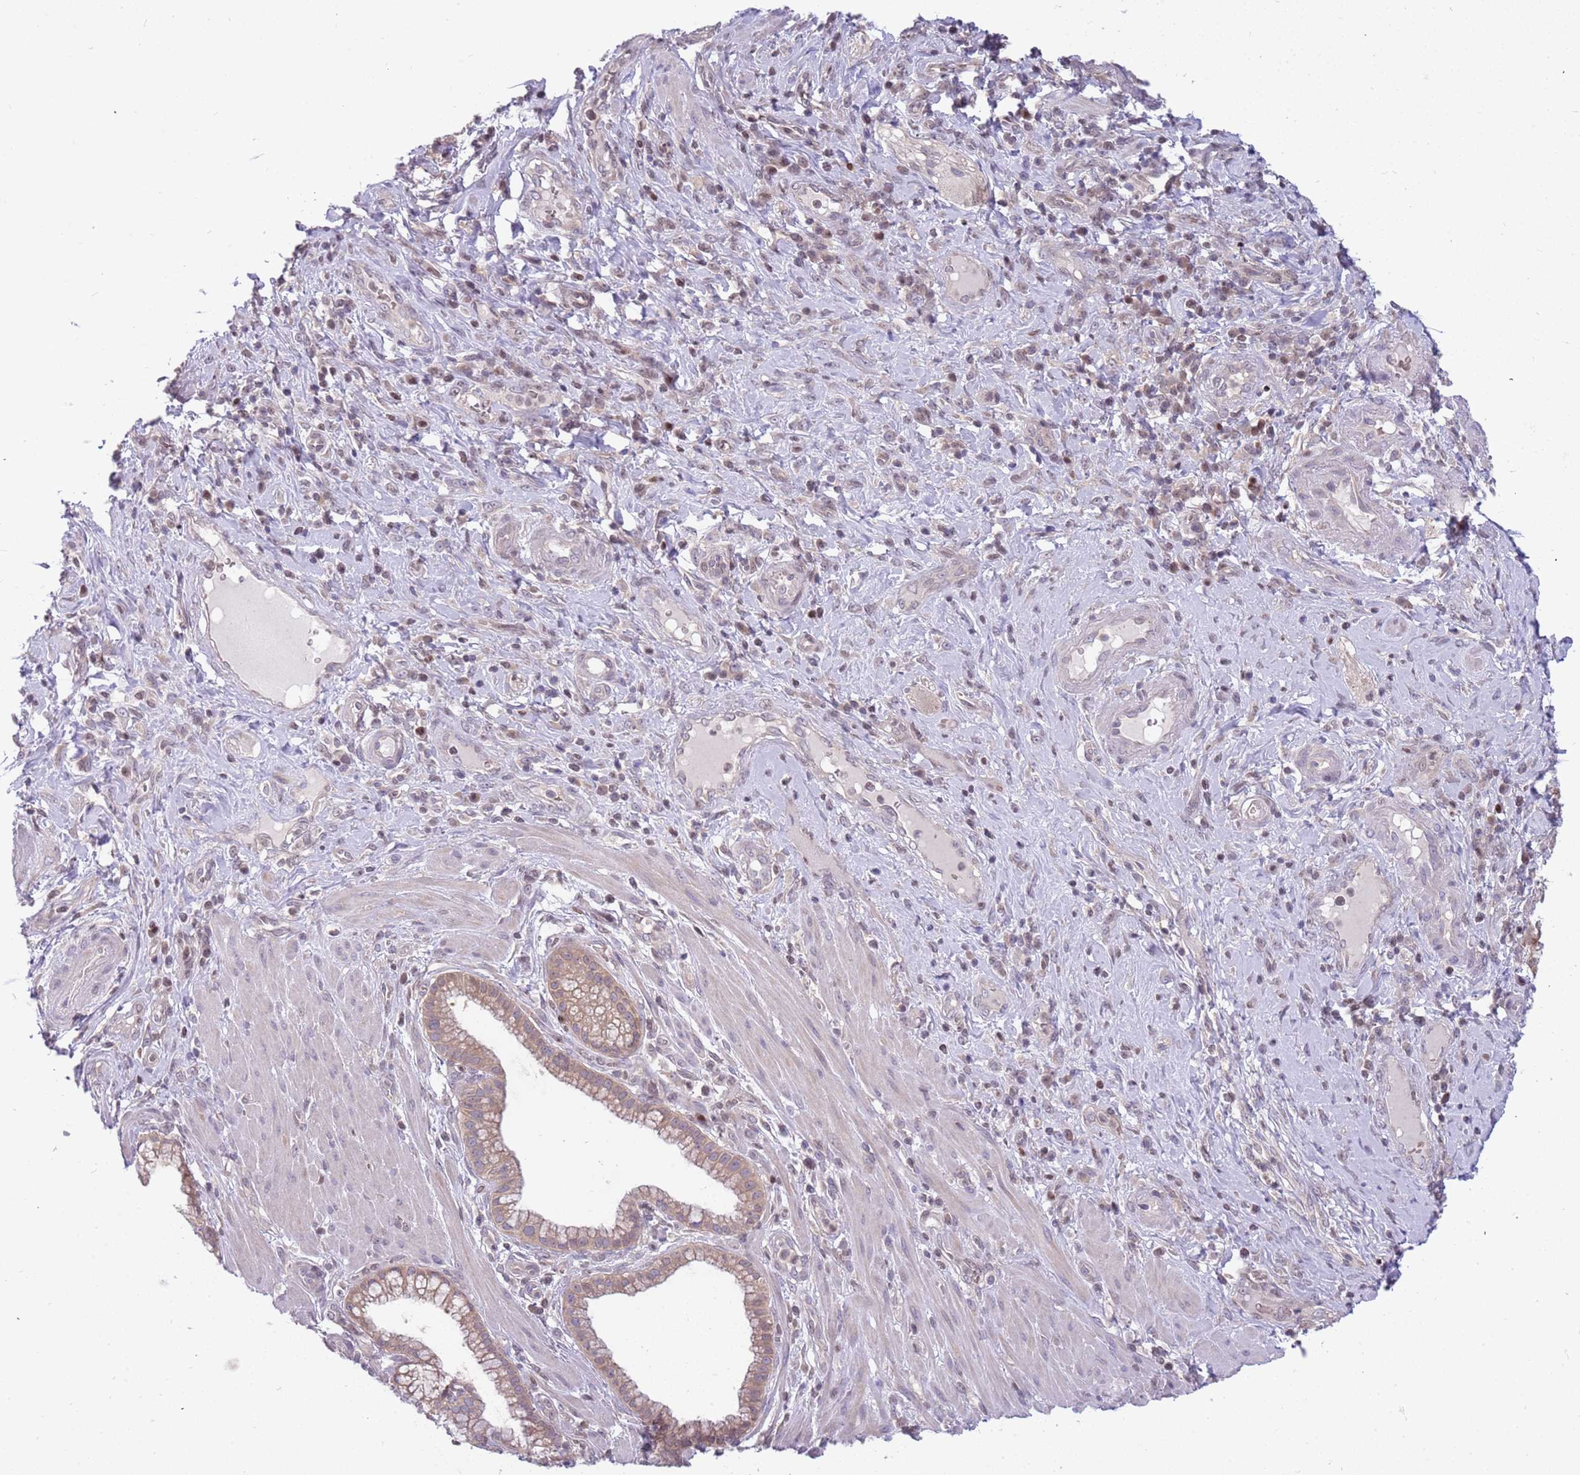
{"staining": {"intensity": "weak", "quantity": ">75%", "location": "cytoplasmic/membranous"}, "tissue": "pancreatic cancer", "cell_type": "Tumor cells", "image_type": "cancer", "snomed": [{"axis": "morphology", "description": "Adenocarcinoma, NOS"}, {"axis": "topography", "description": "Pancreas"}], "caption": "Protein expression analysis of human pancreatic cancer reveals weak cytoplasmic/membranous expression in about >75% of tumor cells.", "gene": "ARHGEF5", "patient": {"sex": "male", "age": 72}}